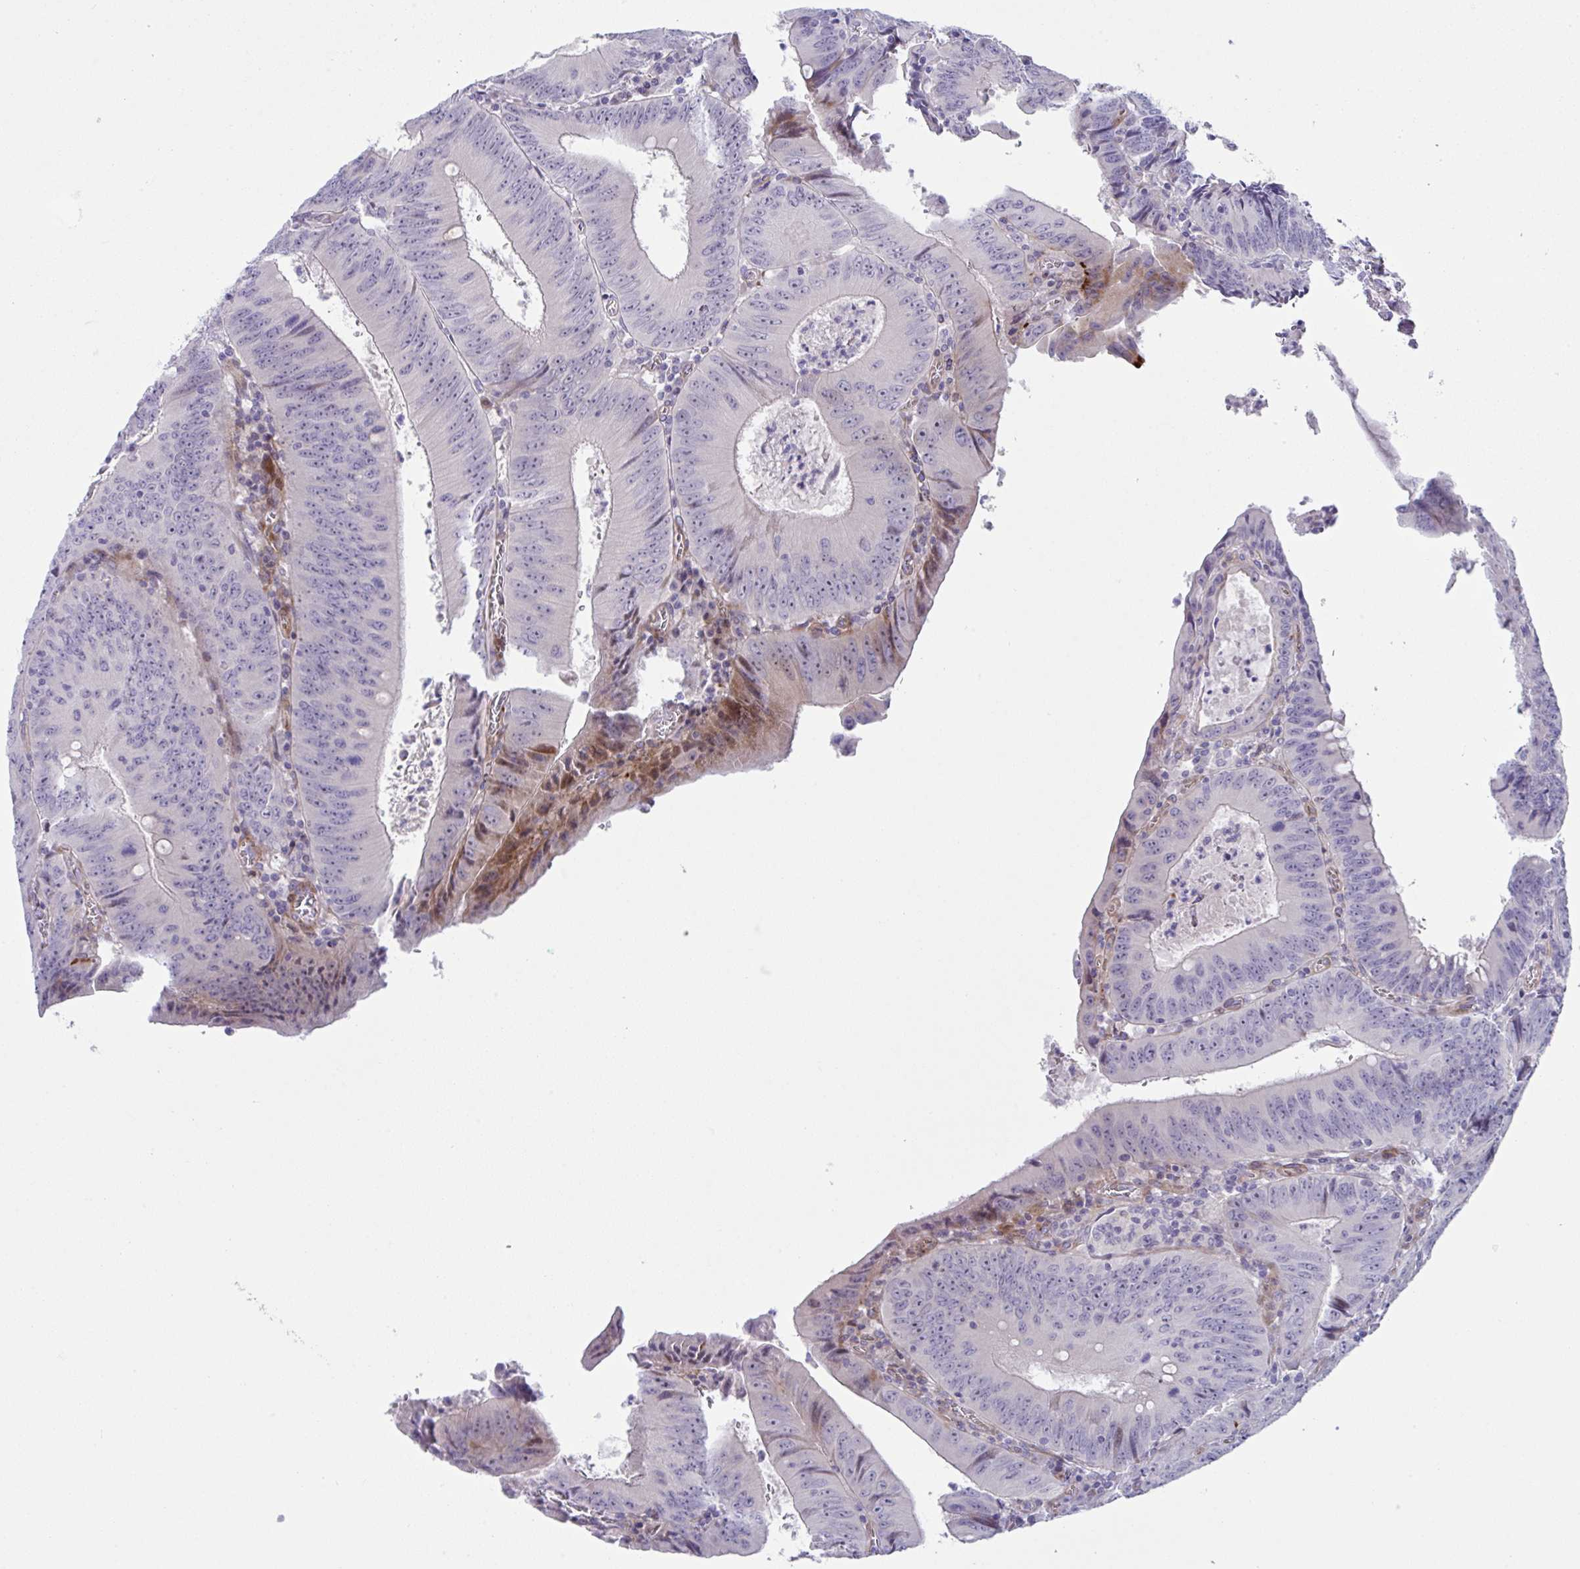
{"staining": {"intensity": "negative", "quantity": "none", "location": "none"}, "tissue": "colorectal cancer", "cell_type": "Tumor cells", "image_type": "cancer", "snomed": [{"axis": "morphology", "description": "Adenocarcinoma, NOS"}, {"axis": "topography", "description": "Rectum"}], "caption": "Immunohistochemistry image of colorectal adenocarcinoma stained for a protein (brown), which reveals no positivity in tumor cells. Nuclei are stained in blue.", "gene": "ZNF713", "patient": {"sex": "female", "age": 72}}